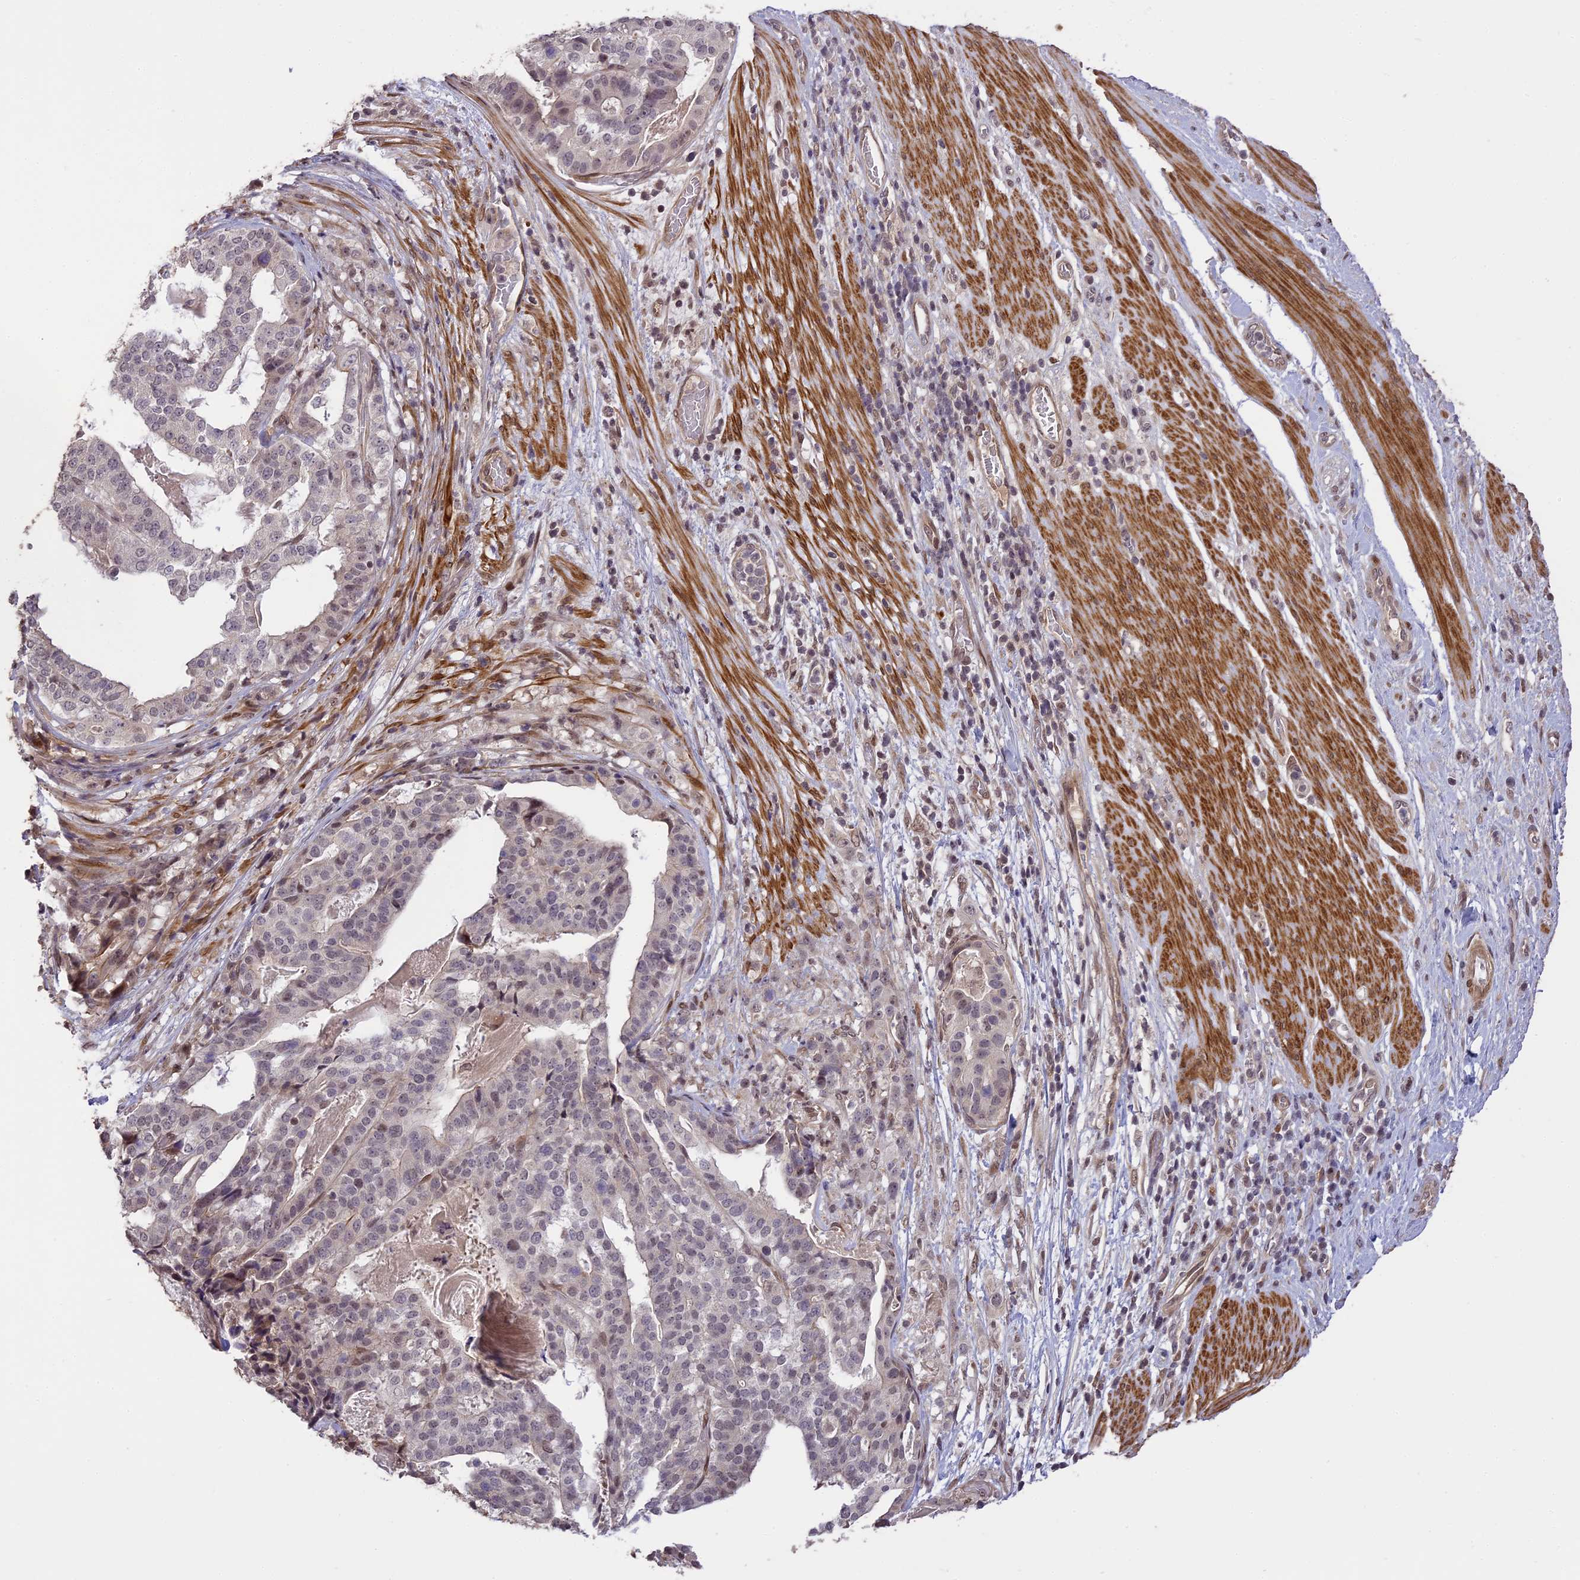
{"staining": {"intensity": "weak", "quantity": "<25%", "location": "nuclear"}, "tissue": "stomach cancer", "cell_type": "Tumor cells", "image_type": "cancer", "snomed": [{"axis": "morphology", "description": "Adenocarcinoma, NOS"}, {"axis": "topography", "description": "Stomach"}], "caption": "This is an IHC image of stomach cancer. There is no positivity in tumor cells.", "gene": "PRELID2", "patient": {"sex": "male", "age": 48}}